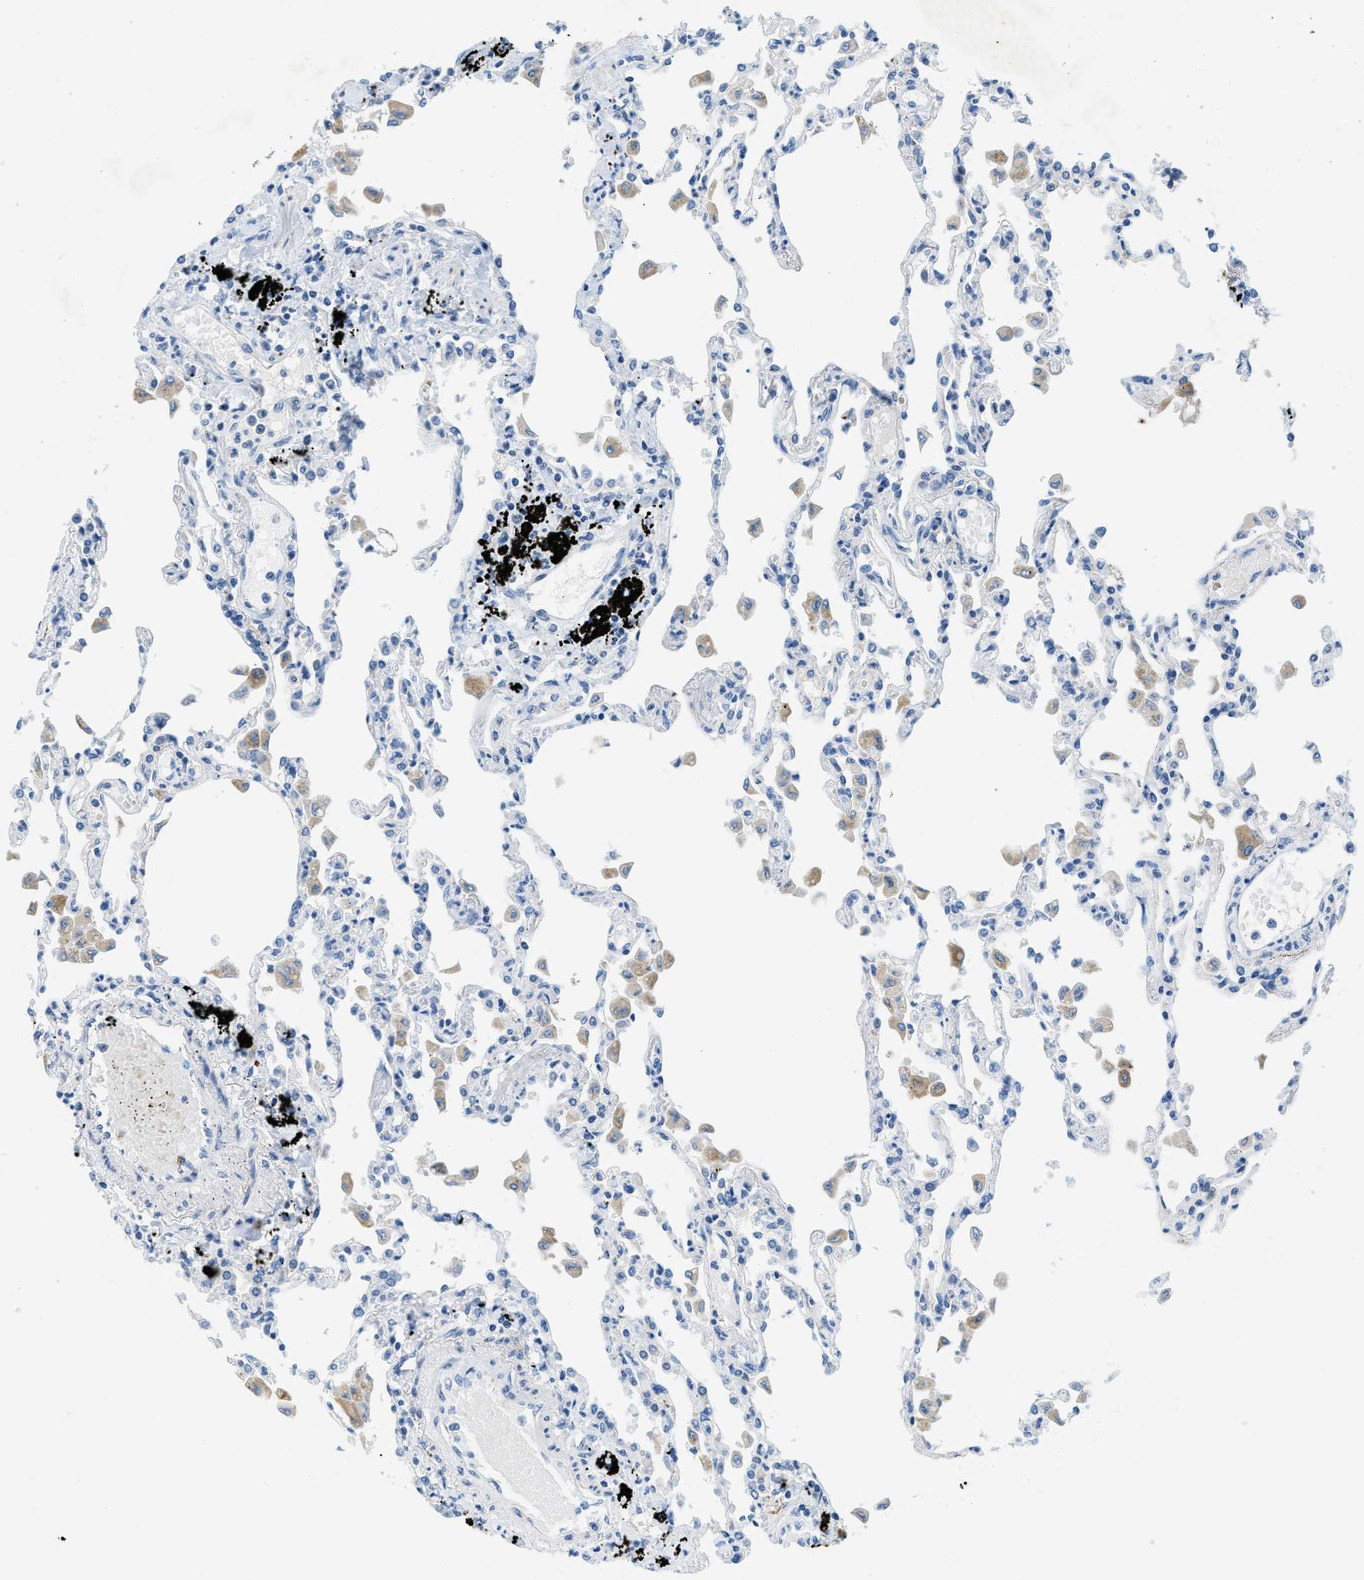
{"staining": {"intensity": "negative", "quantity": "none", "location": "none"}, "tissue": "lung", "cell_type": "Alveolar cells", "image_type": "normal", "snomed": [{"axis": "morphology", "description": "Normal tissue, NOS"}, {"axis": "topography", "description": "Bronchus"}, {"axis": "topography", "description": "Lung"}], "caption": "The histopathology image reveals no significant positivity in alveolar cells of lung.", "gene": "TMEM248", "patient": {"sex": "female", "age": 49}}